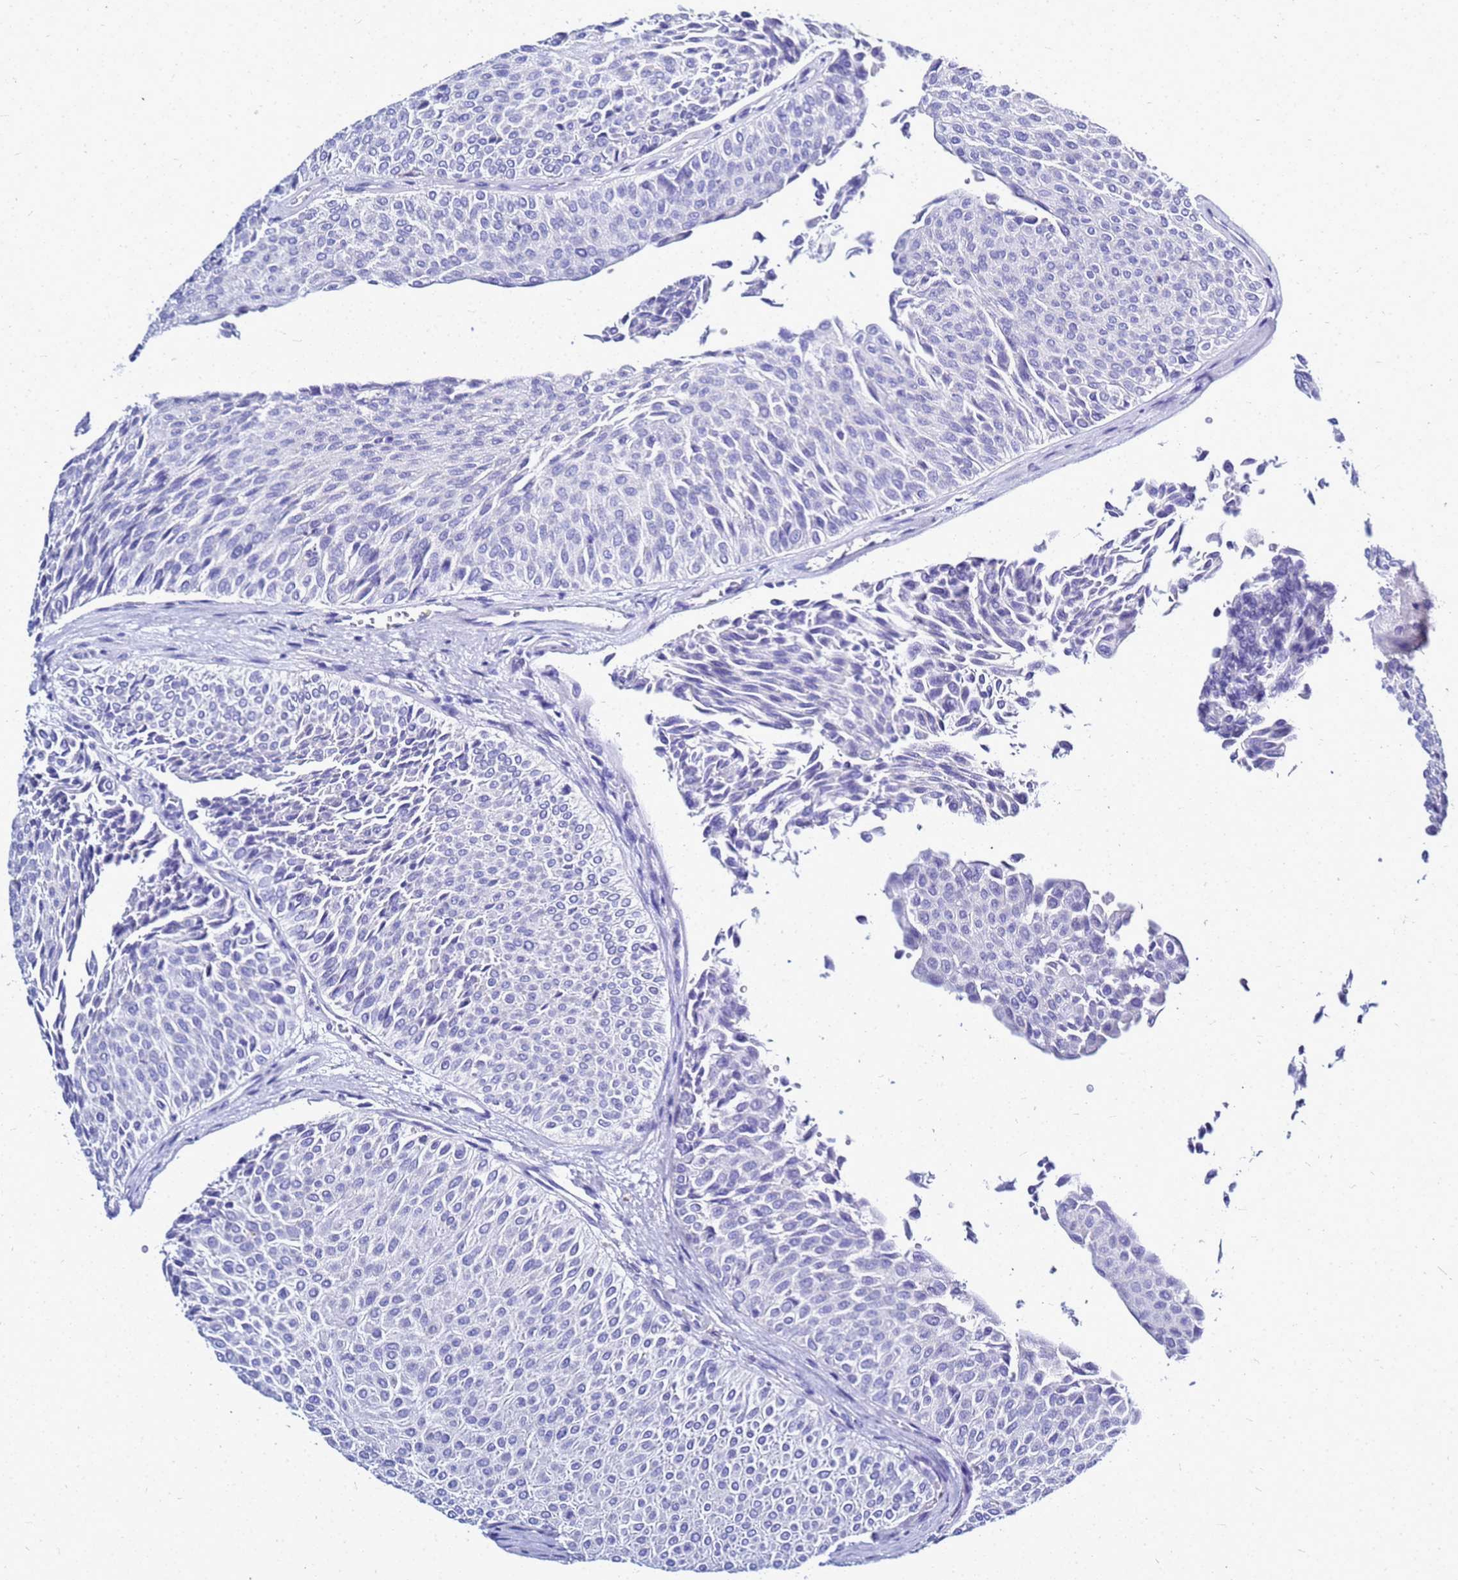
{"staining": {"intensity": "negative", "quantity": "none", "location": "none"}, "tissue": "urothelial cancer", "cell_type": "Tumor cells", "image_type": "cancer", "snomed": [{"axis": "morphology", "description": "Urothelial carcinoma, Low grade"}, {"axis": "topography", "description": "Urinary bladder"}], "caption": "DAB (3,3'-diaminobenzidine) immunohistochemical staining of urothelial cancer displays no significant expression in tumor cells.", "gene": "CSTA", "patient": {"sex": "male", "age": 78}}